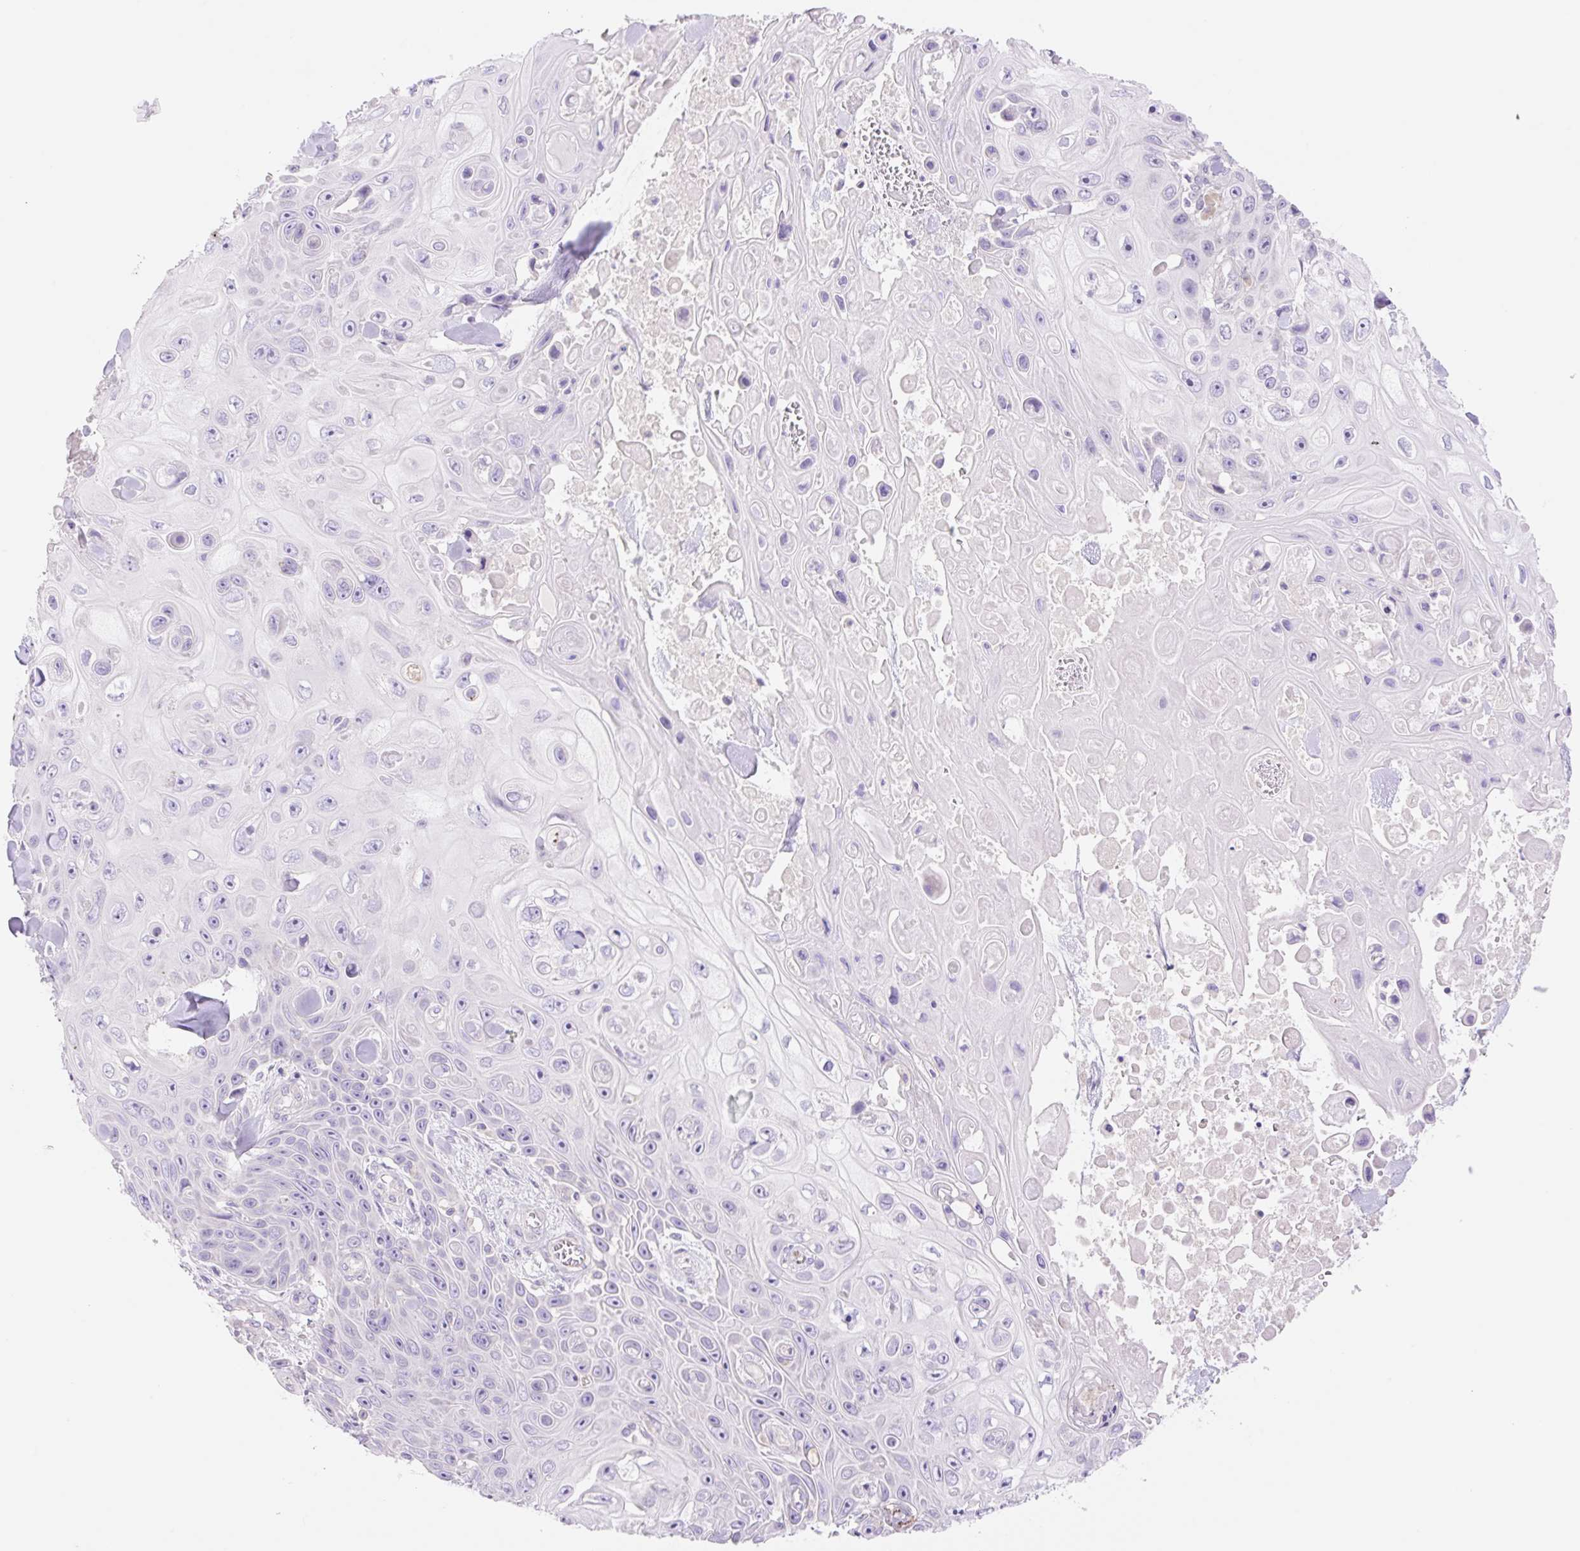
{"staining": {"intensity": "negative", "quantity": "none", "location": "none"}, "tissue": "skin cancer", "cell_type": "Tumor cells", "image_type": "cancer", "snomed": [{"axis": "morphology", "description": "Squamous cell carcinoma, NOS"}, {"axis": "topography", "description": "Skin"}], "caption": "Protein analysis of skin squamous cell carcinoma exhibits no significant positivity in tumor cells.", "gene": "DENND5A", "patient": {"sex": "male", "age": 82}}